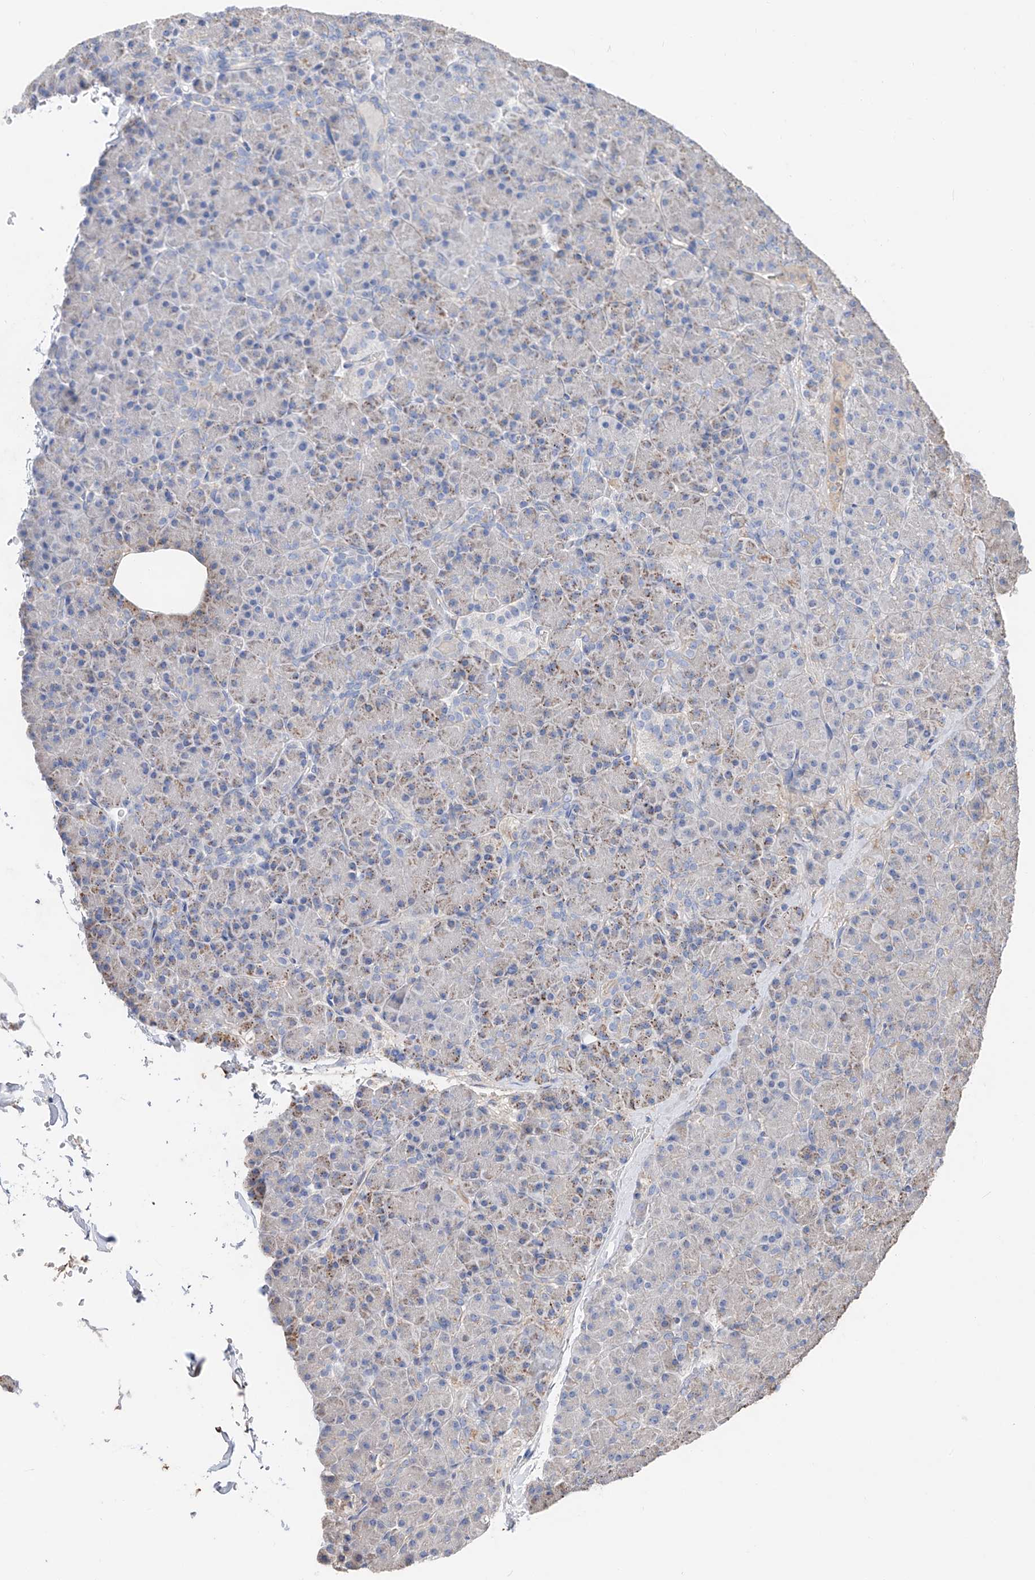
{"staining": {"intensity": "moderate", "quantity": "<25%", "location": "cytoplasmic/membranous"}, "tissue": "pancreas", "cell_type": "Exocrine glandular cells", "image_type": "normal", "snomed": [{"axis": "morphology", "description": "Normal tissue, NOS"}, {"axis": "topography", "description": "Pancreas"}], "caption": "Brown immunohistochemical staining in unremarkable human pancreas reveals moderate cytoplasmic/membranous staining in approximately <25% of exocrine glandular cells.", "gene": "EDN1", "patient": {"sex": "female", "age": 43}}